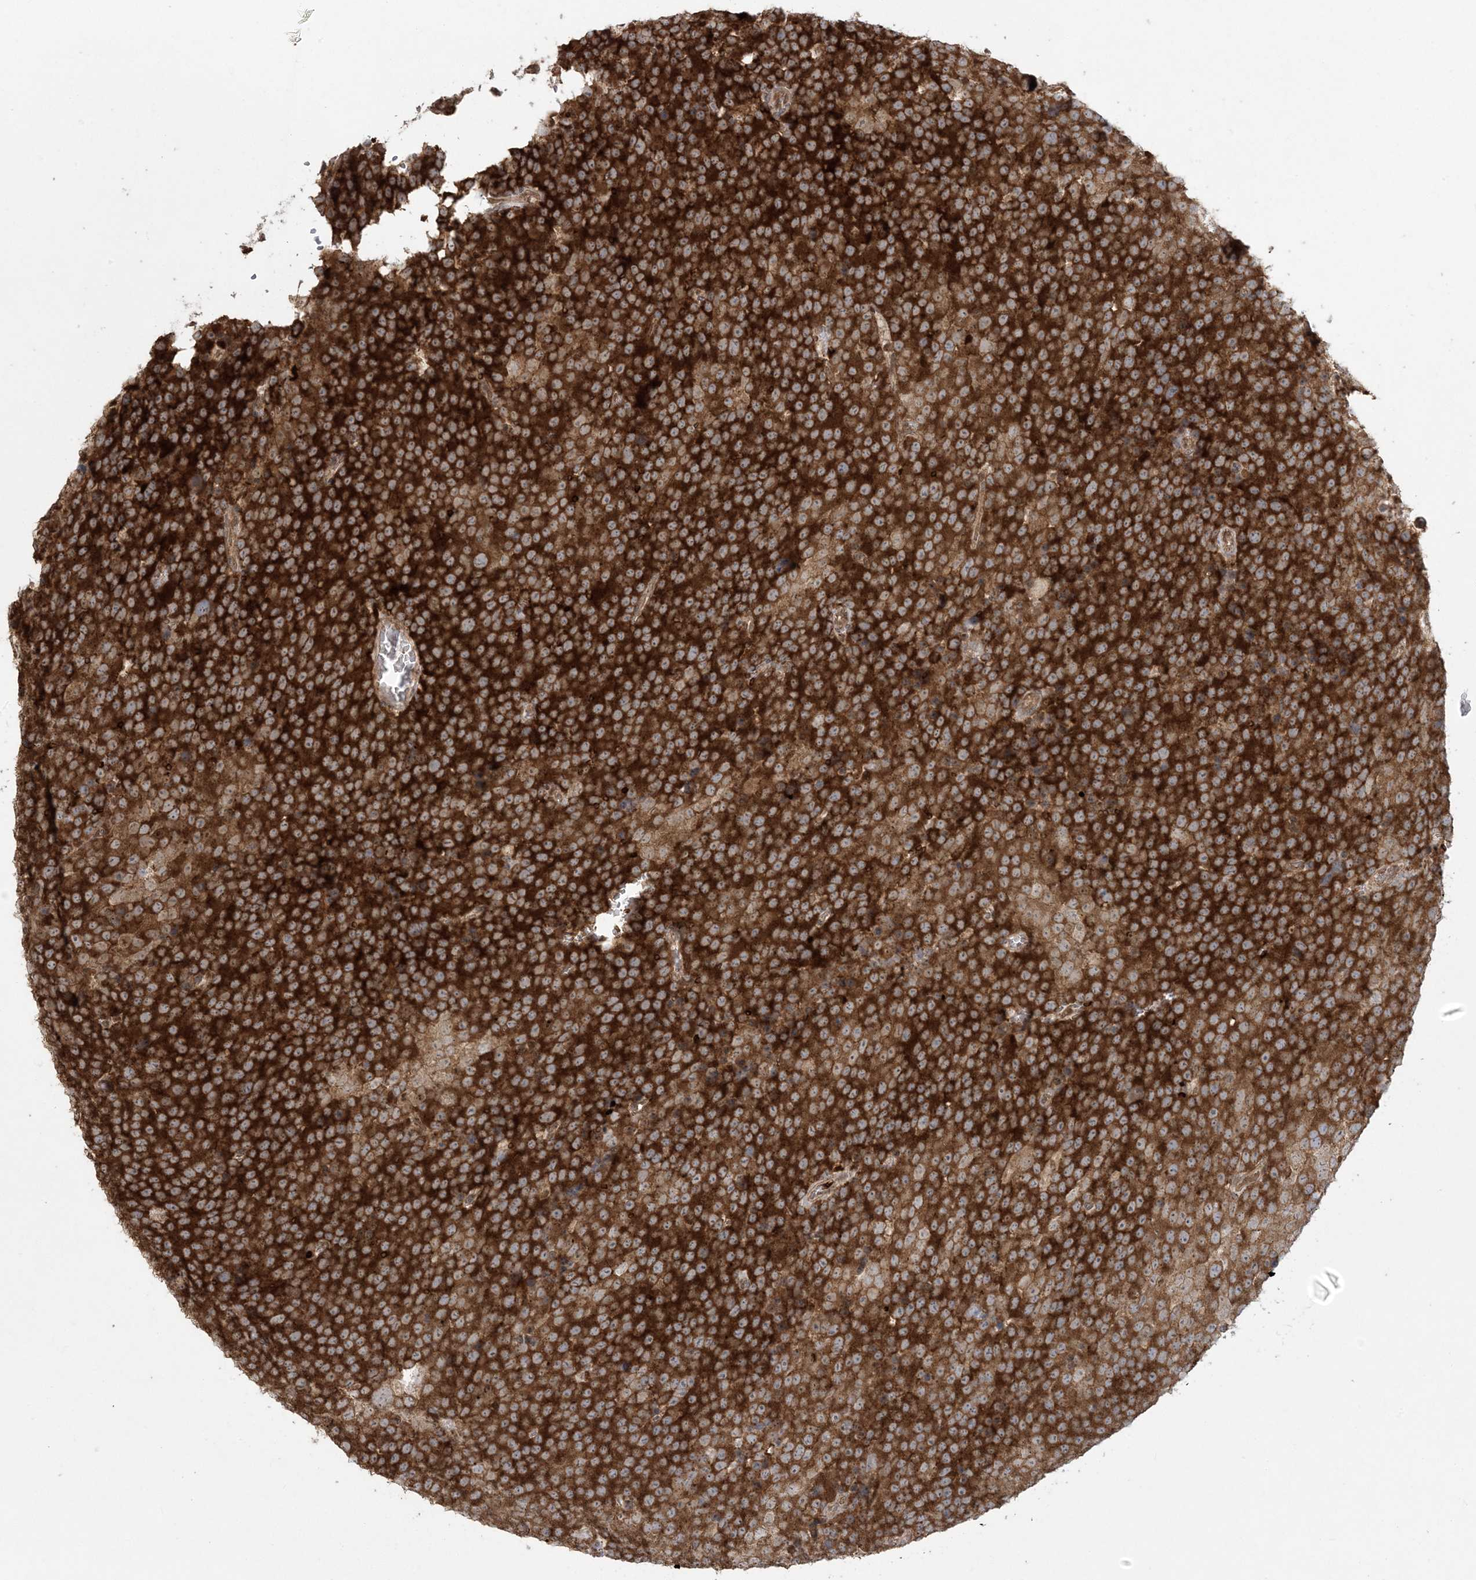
{"staining": {"intensity": "strong", "quantity": ">75%", "location": "cytoplasmic/membranous"}, "tissue": "testis cancer", "cell_type": "Tumor cells", "image_type": "cancer", "snomed": [{"axis": "morphology", "description": "Seminoma, NOS"}, {"axis": "topography", "description": "Testis"}], "caption": "This is a micrograph of IHC staining of seminoma (testis), which shows strong staining in the cytoplasmic/membranous of tumor cells.", "gene": "ABCF3", "patient": {"sex": "male", "age": 71}}